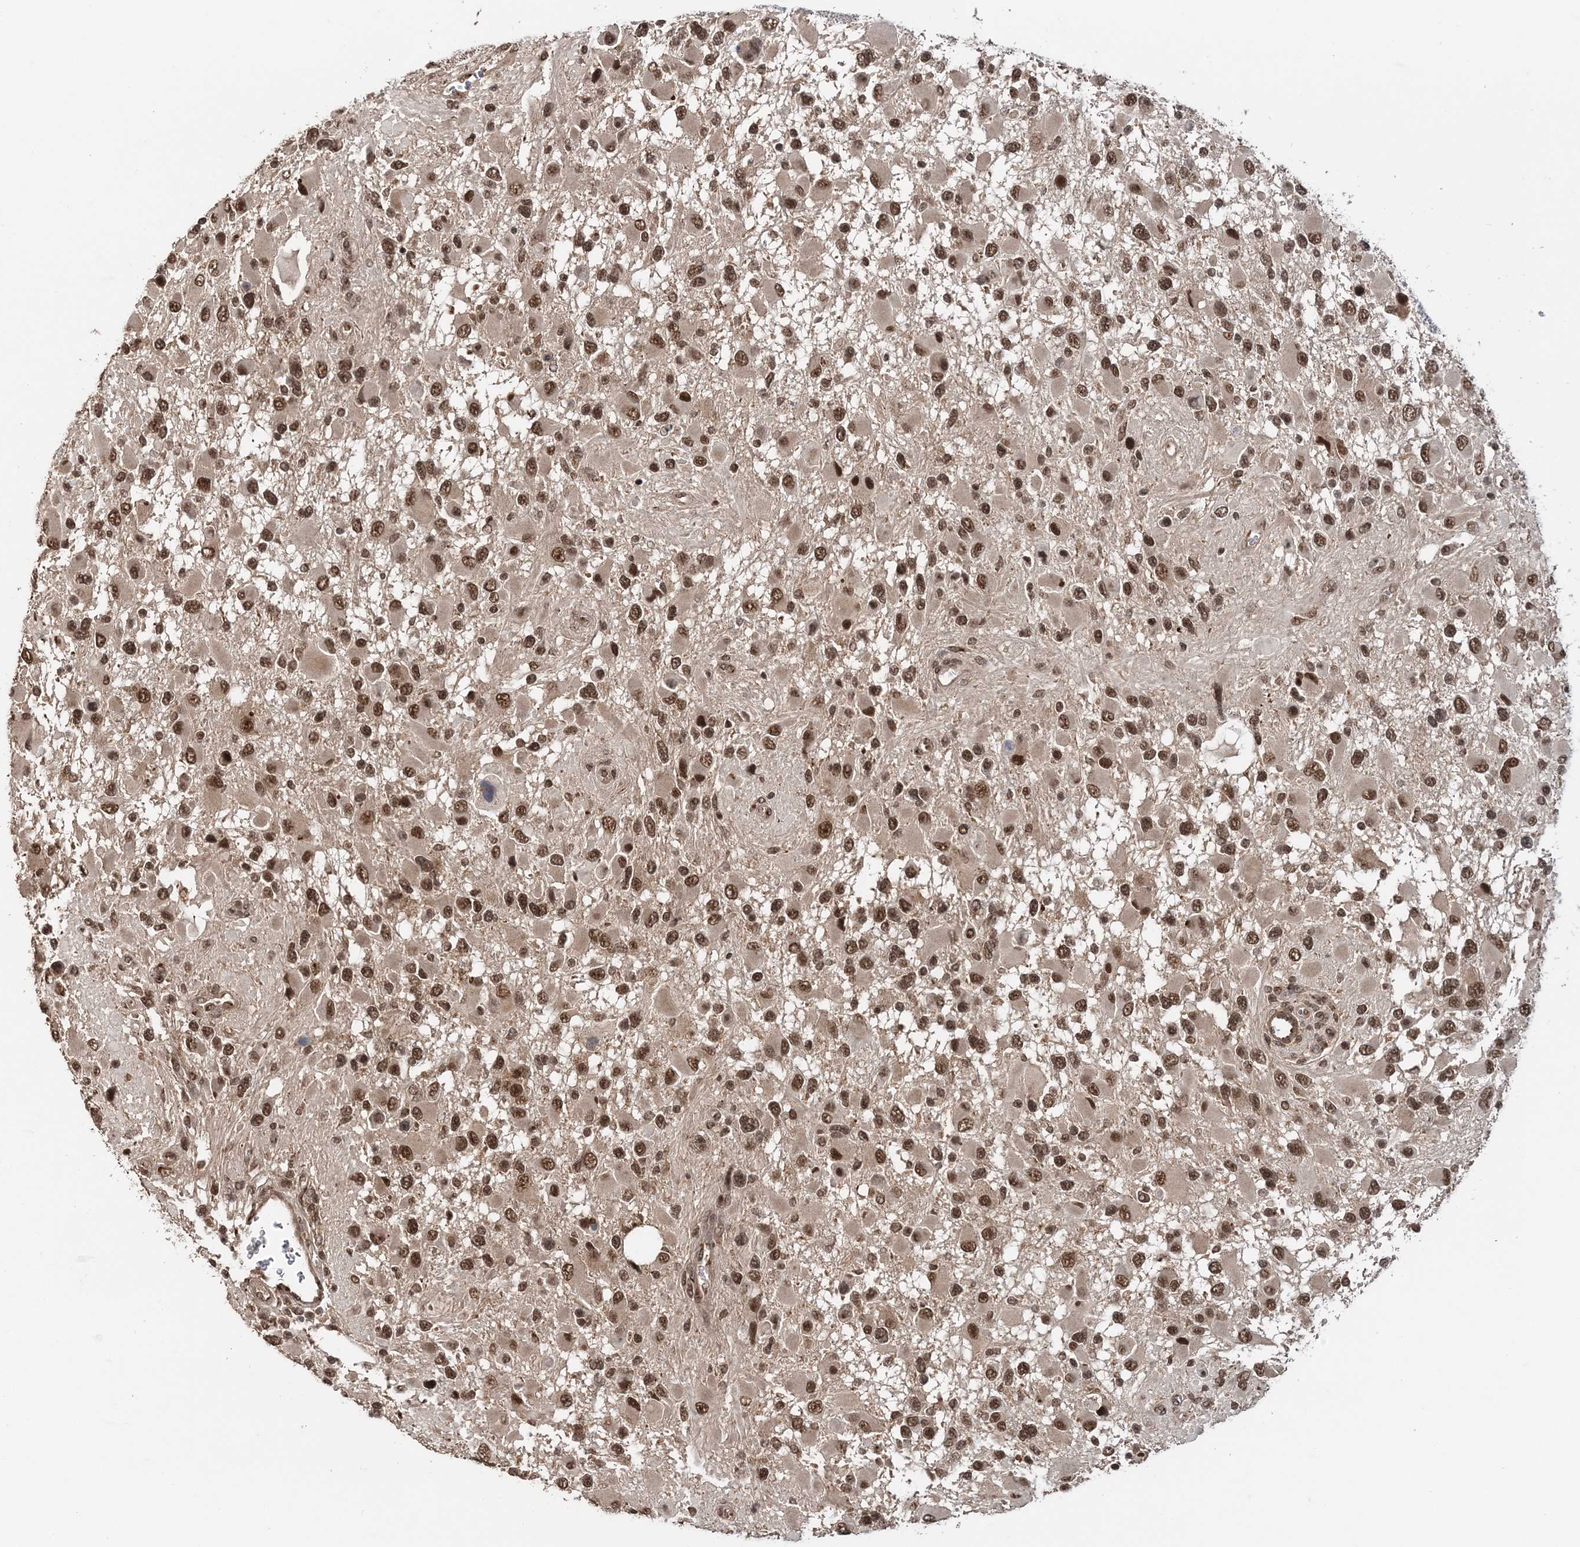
{"staining": {"intensity": "moderate", "quantity": ">75%", "location": "nuclear"}, "tissue": "glioma", "cell_type": "Tumor cells", "image_type": "cancer", "snomed": [{"axis": "morphology", "description": "Glioma, malignant, High grade"}, {"axis": "topography", "description": "Brain"}], "caption": "Glioma stained with a brown dye shows moderate nuclear positive staining in approximately >75% of tumor cells.", "gene": "TSHZ2", "patient": {"sex": "male", "age": 53}}